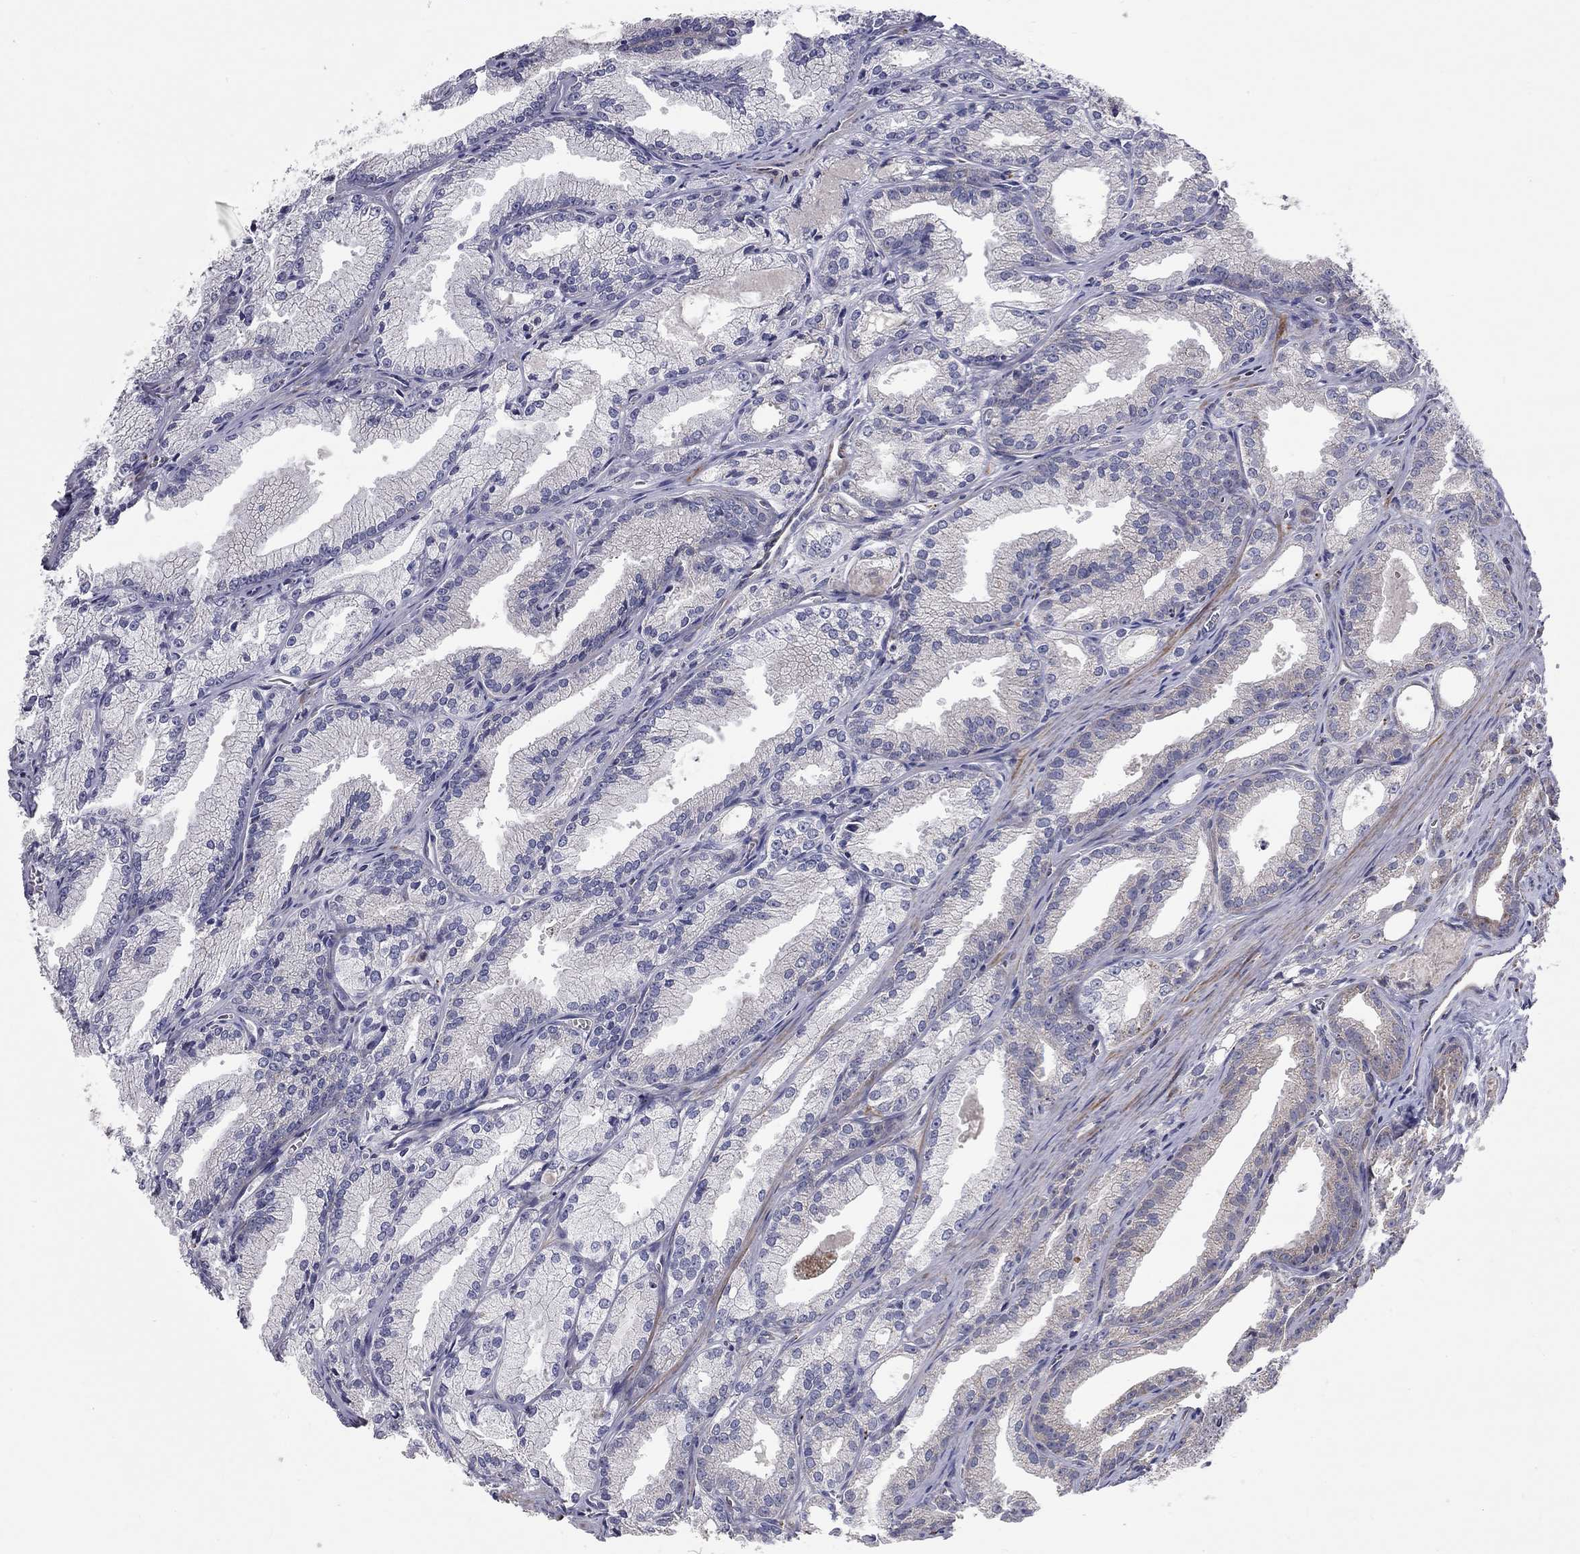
{"staining": {"intensity": "negative", "quantity": "none", "location": "none"}, "tissue": "prostate cancer", "cell_type": "Tumor cells", "image_type": "cancer", "snomed": [{"axis": "morphology", "description": "Adenocarcinoma, NOS"}, {"axis": "morphology", "description": "Adenocarcinoma, High grade"}, {"axis": "topography", "description": "Prostate"}], "caption": "Image shows no protein positivity in tumor cells of prostate cancer tissue.", "gene": "KANSL1L", "patient": {"sex": "male", "age": 70}}